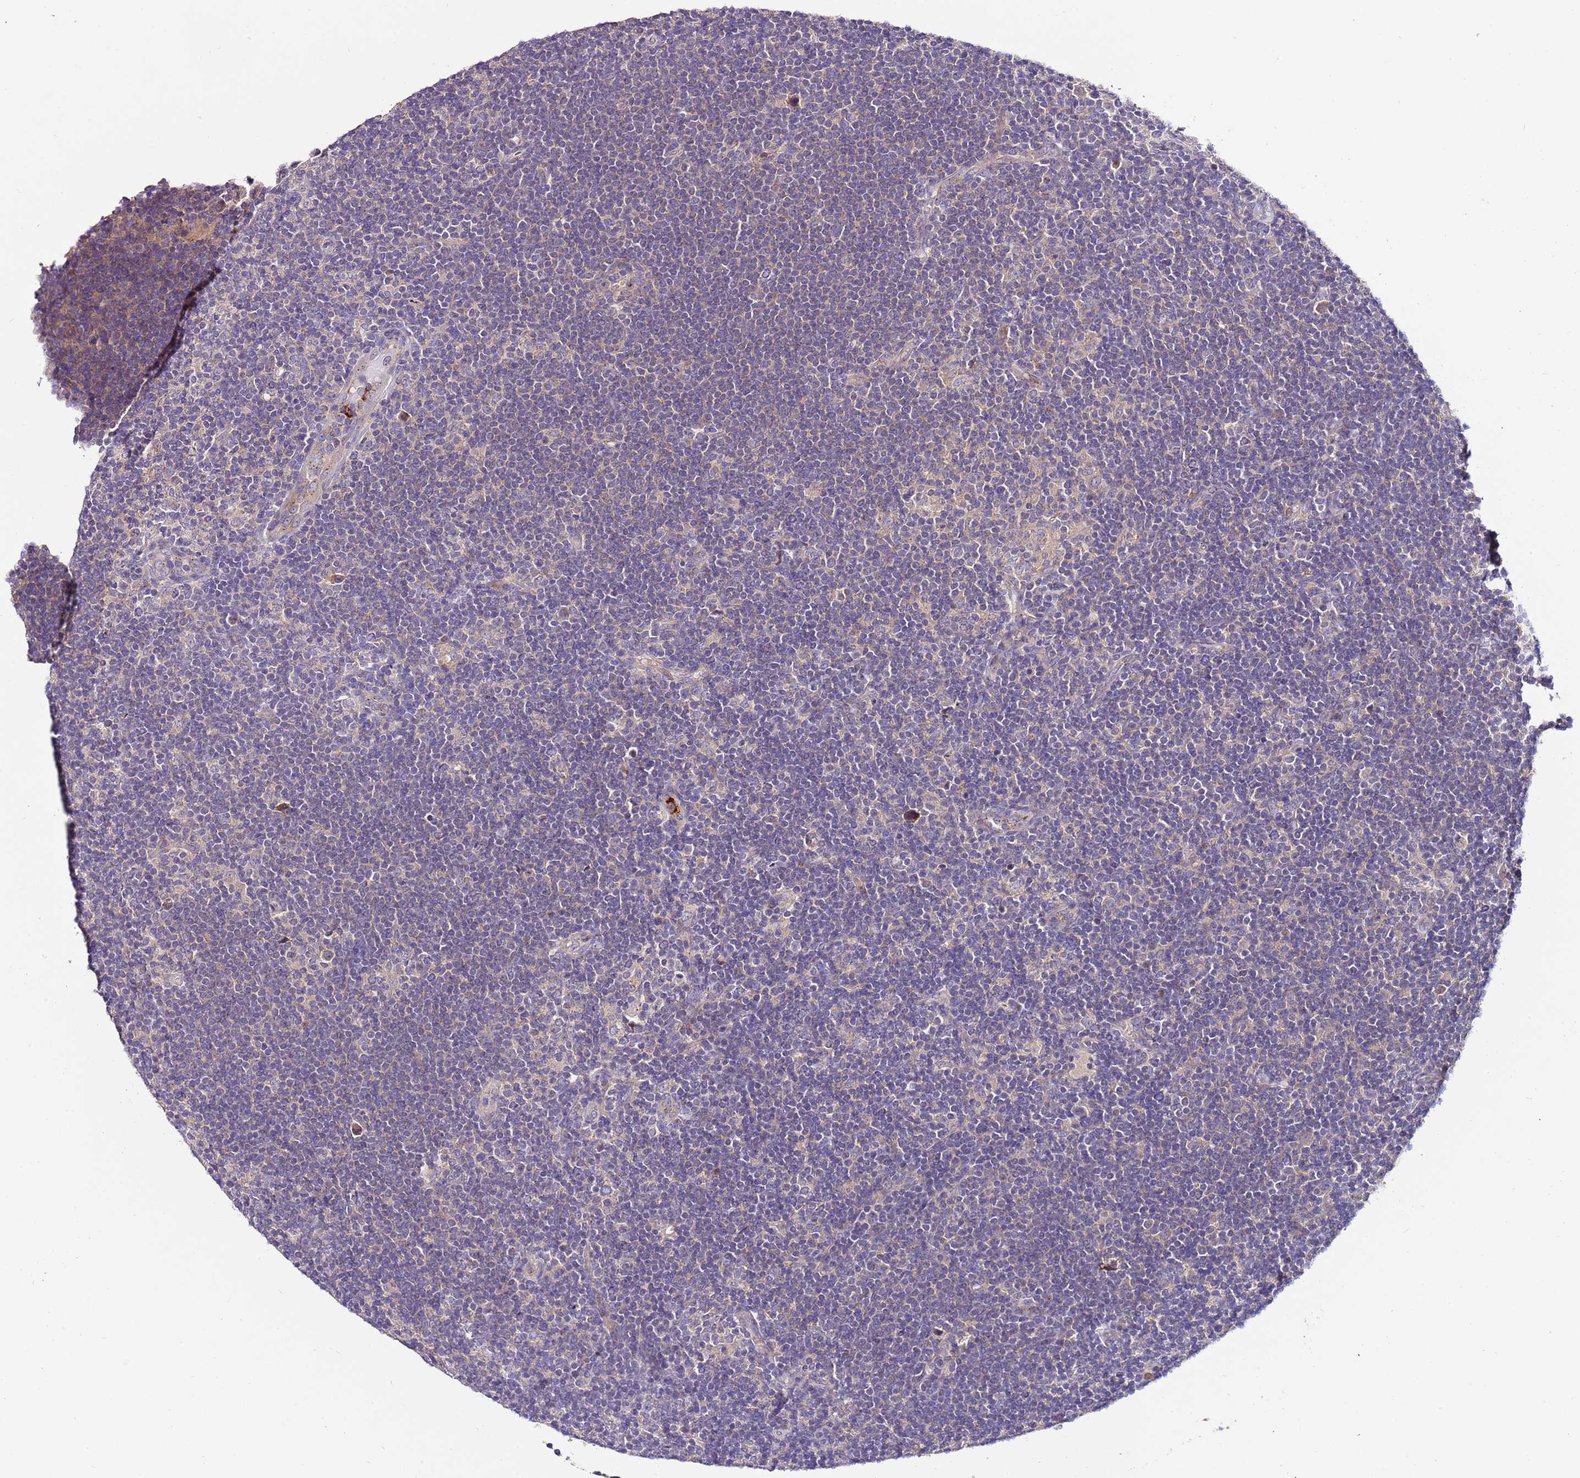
{"staining": {"intensity": "negative", "quantity": "none", "location": "none"}, "tissue": "lymphoma", "cell_type": "Tumor cells", "image_type": "cancer", "snomed": [{"axis": "morphology", "description": "Hodgkin's disease, NOS"}, {"axis": "topography", "description": "Lymph node"}], "caption": "This is an immunohistochemistry (IHC) image of Hodgkin's disease. There is no expression in tumor cells.", "gene": "FAM20A", "patient": {"sex": "female", "age": 57}}